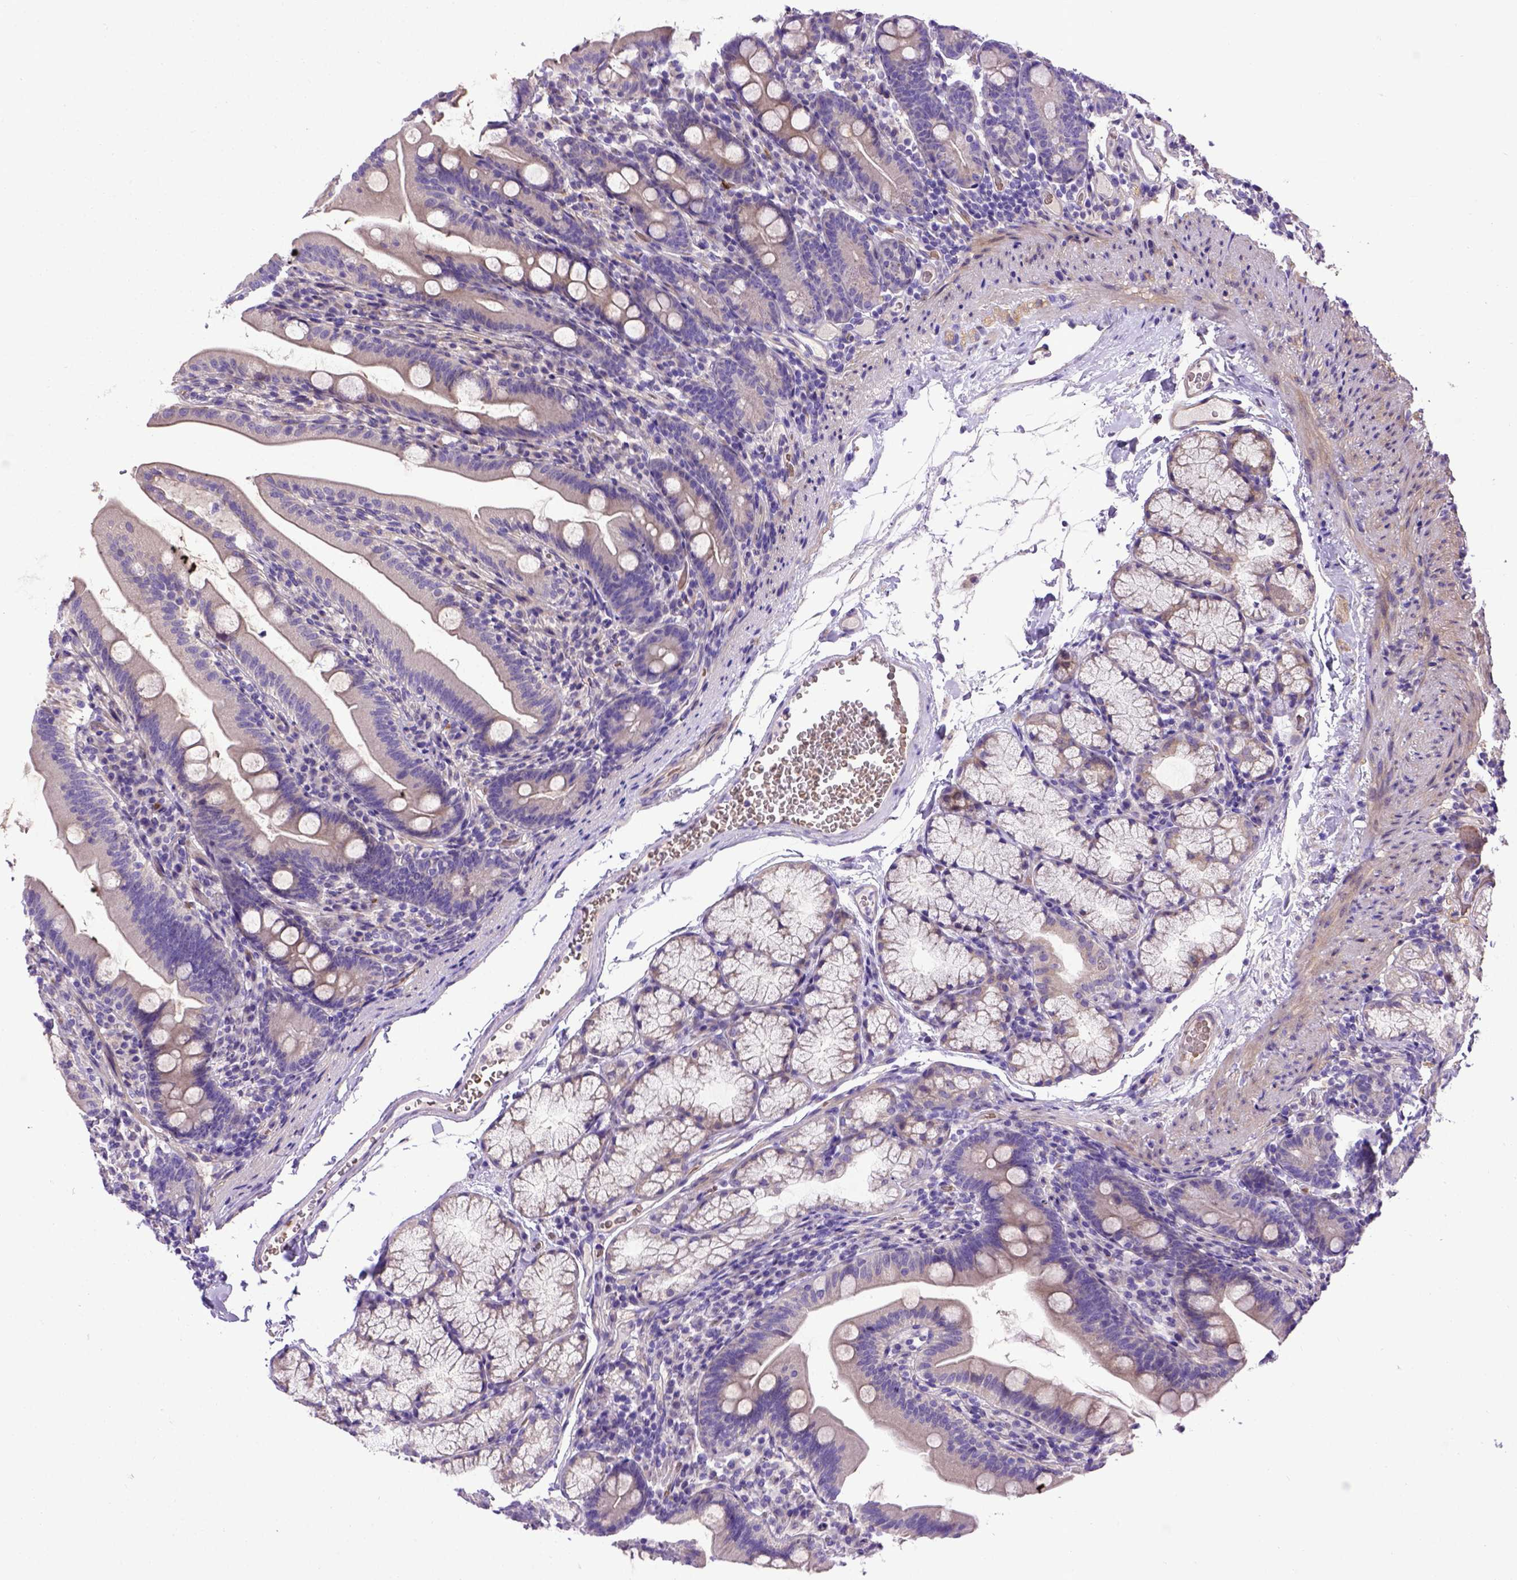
{"staining": {"intensity": "weak", "quantity": "<25%", "location": "cytoplasmic/membranous"}, "tissue": "duodenum", "cell_type": "Glandular cells", "image_type": "normal", "snomed": [{"axis": "morphology", "description": "Normal tissue, NOS"}, {"axis": "topography", "description": "Duodenum"}], "caption": "Immunohistochemistry (IHC) of normal human duodenum shows no positivity in glandular cells.", "gene": "ADAM12", "patient": {"sex": "female", "age": 67}}